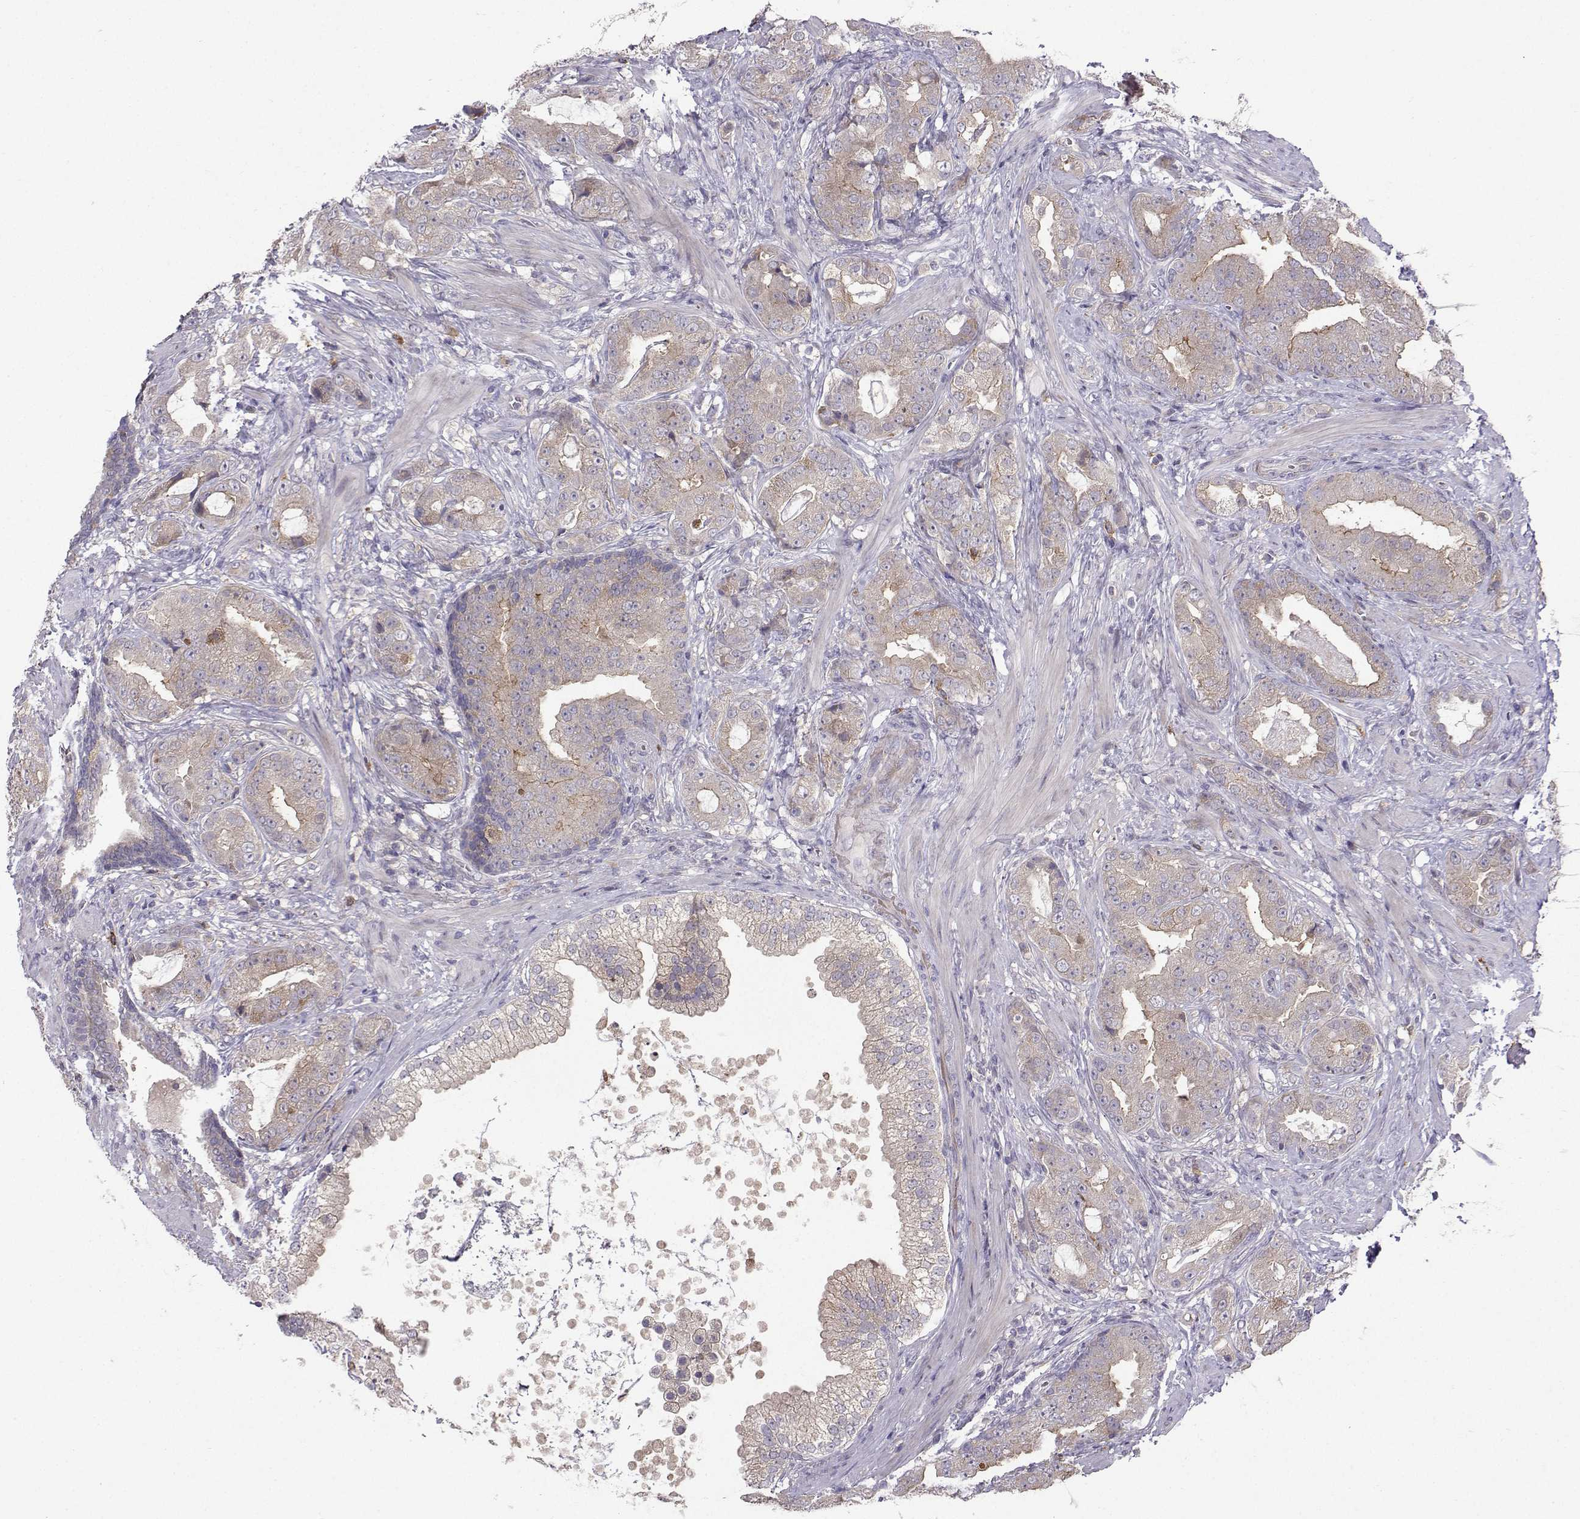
{"staining": {"intensity": "moderate", "quantity": "<25%", "location": "cytoplasmic/membranous"}, "tissue": "prostate cancer", "cell_type": "Tumor cells", "image_type": "cancer", "snomed": [{"axis": "morphology", "description": "Adenocarcinoma, NOS"}, {"axis": "topography", "description": "Prostate"}], "caption": "Prostate cancer stained with DAB immunohistochemistry (IHC) demonstrates low levels of moderate cytoplasmic/membranous expression in approximately <25% of tumor cells. (DAB (3,3'-diaminobenzidine) IHC, brown staining for protein, blue staining for nuclei).", "gene": "STXBP5", "patient": {"sex": "male", "age": 57}}